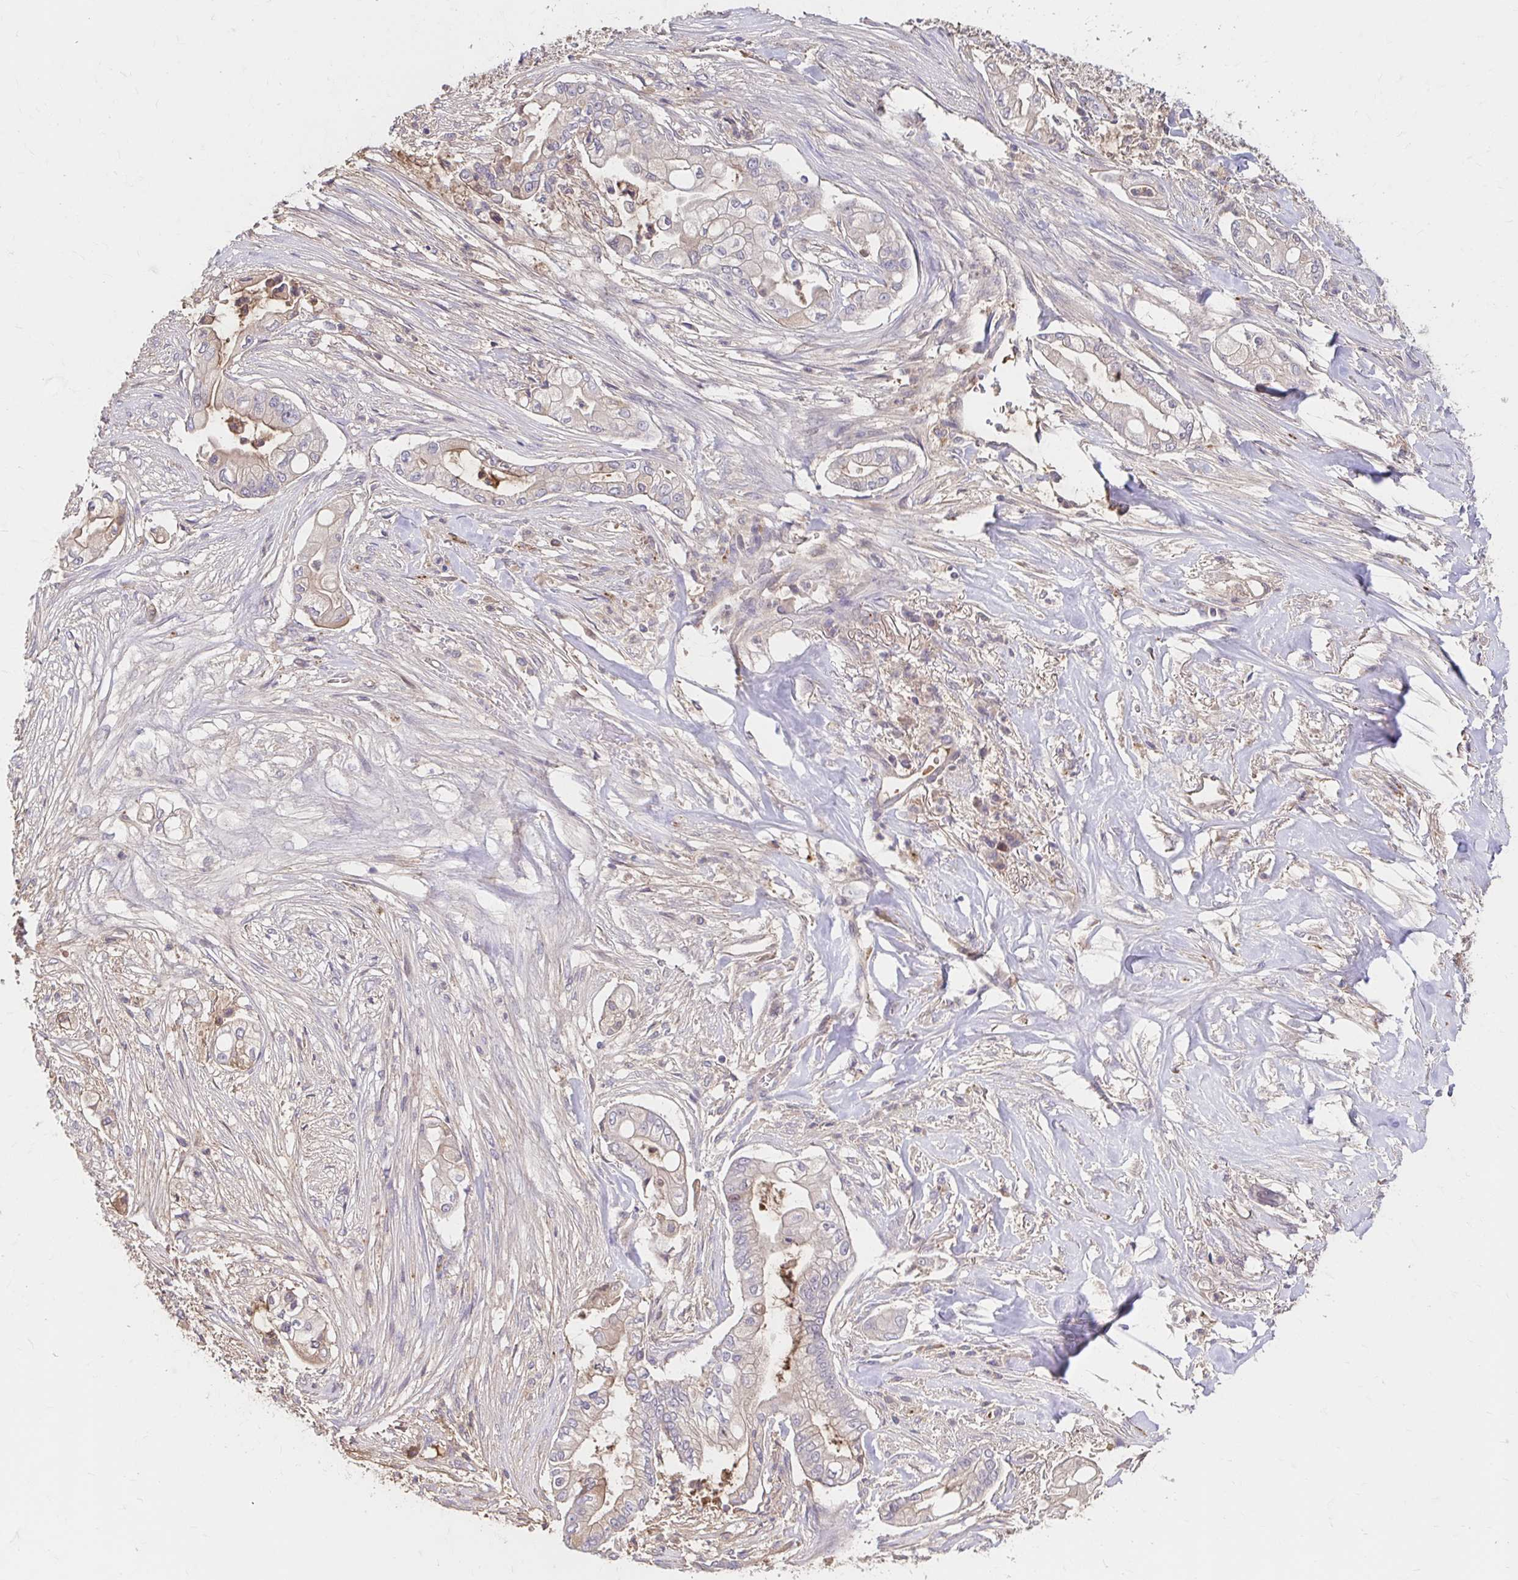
{"staining": {"intensity": "negative", "quantity": "none", "location": "none"}, "tissue": "pancreatic cancer", "cell_type": "Tumor cells", "image_type": "cancer", "snomed": [{"axis": "morphology", "description": "Adenocarcinoma, NOS"}, {"axis": "topography", "description": "Pancreas"}], "caption": "IHC image of human pancreatic adenocarcinoma stained for a protein (brown), which demonstrates no expression in tumor cells. The staining was performed using DAB (3,3'-diaminobenzidine) to visualize the protein expression in brown, while the nuclei were stained in blue with hematoxylin (Magnification: 20x).", "gene": "HMGCS2", "patient": {"sex": "female", "age": 69}}